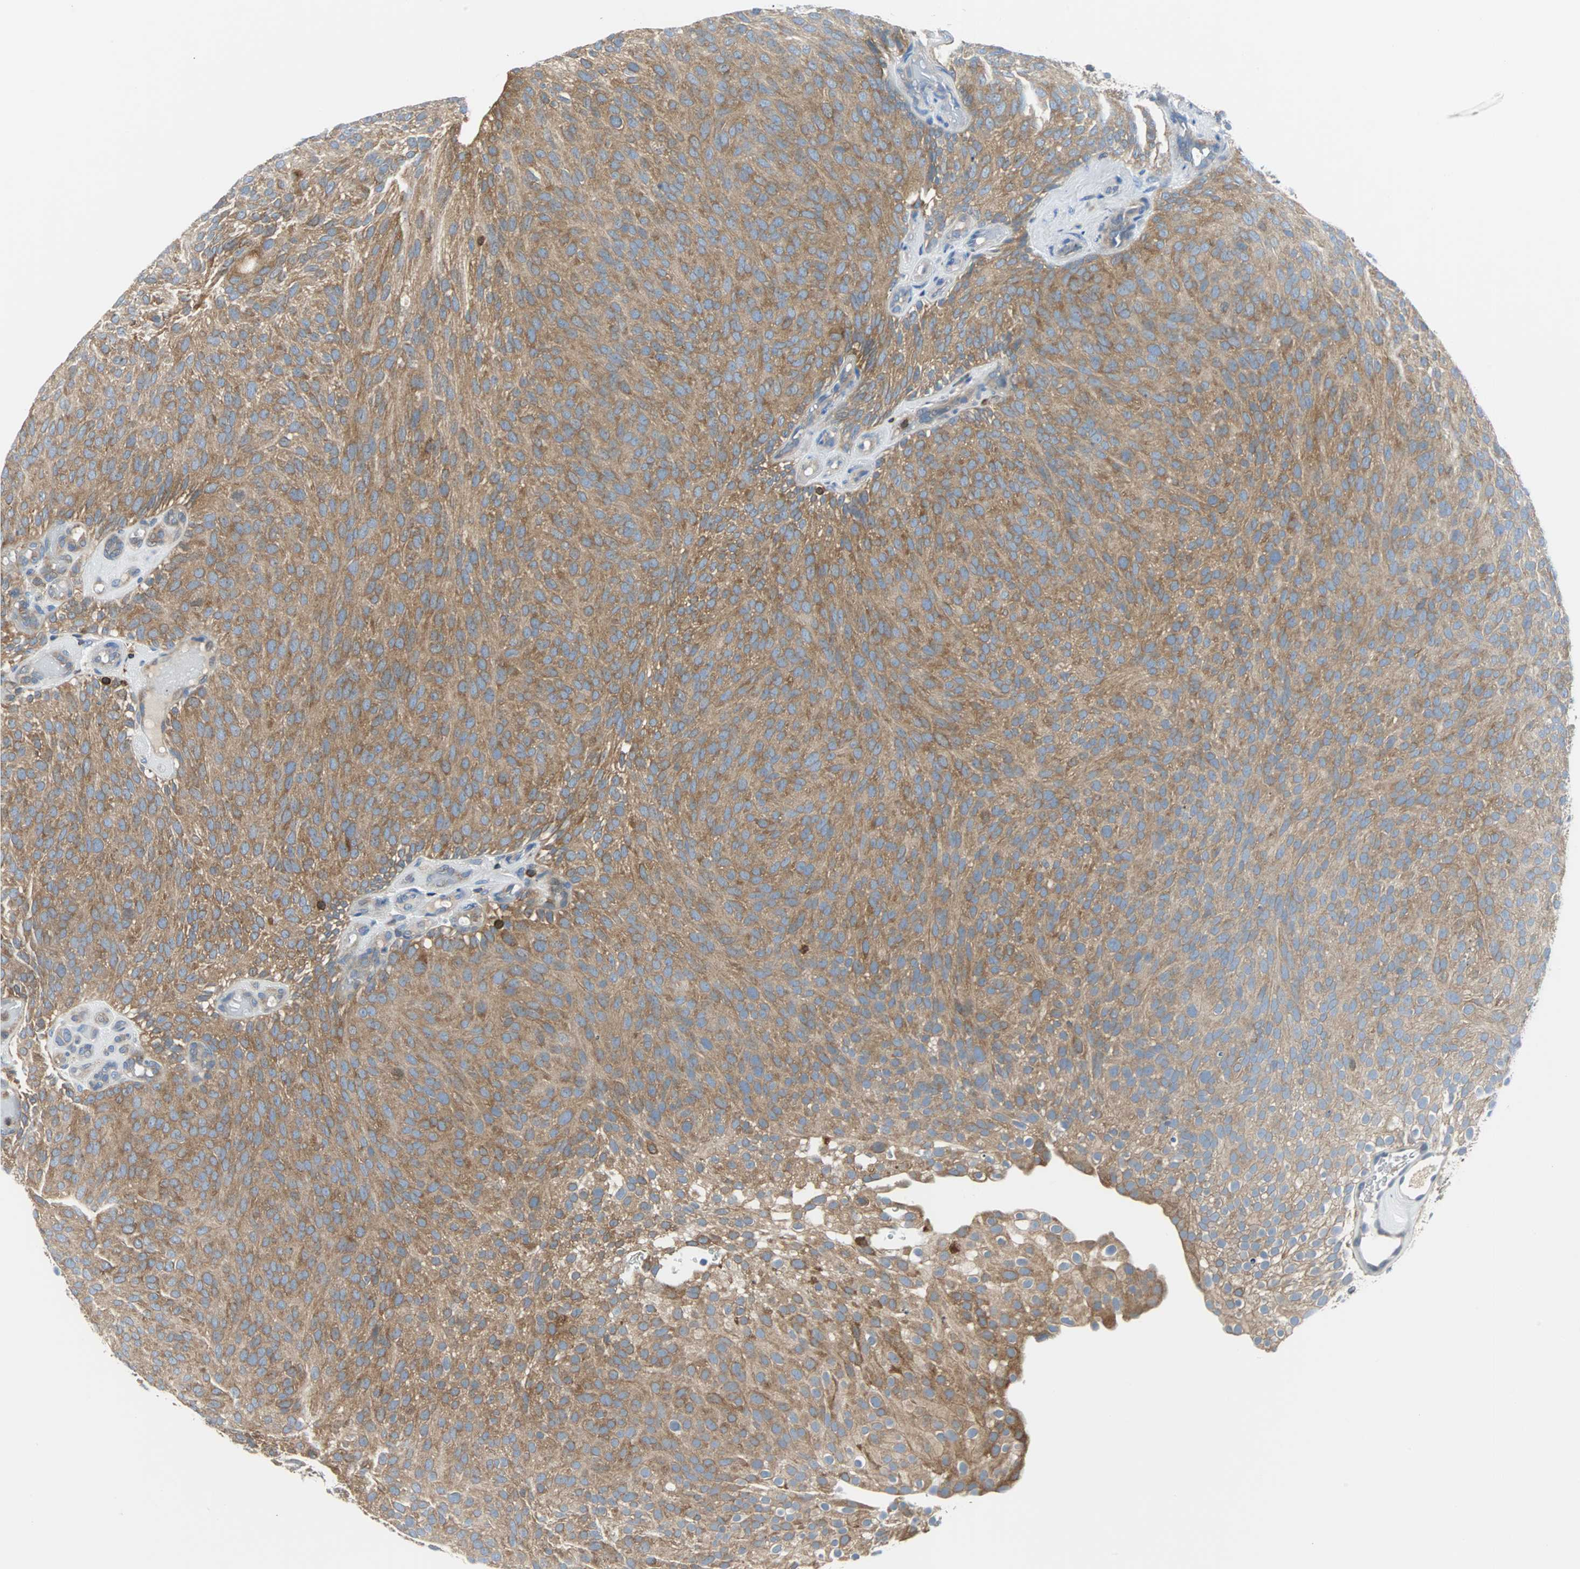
{"staining": {"intensity": "moderate", "quantity": ">75%", "location": "cytoplasmic/membranous"}, "tissue": "urothelial cancer", "cell_type": "Tumor cells", "image_type": "cancer", "snomed": [{"axis": "morphology", "description": "Urothelial carcinoma, Low grade"}, {"axis": "topography", "description": "Urinary bladder"}], "caption": "A brown stain labels moderate cytoplasmic/membranous staining of a protein in human low-grade urothelial carcinoma tumor cells.", "gene": "TSC22D4", "patient": {"sex": "male", "age": 78}}